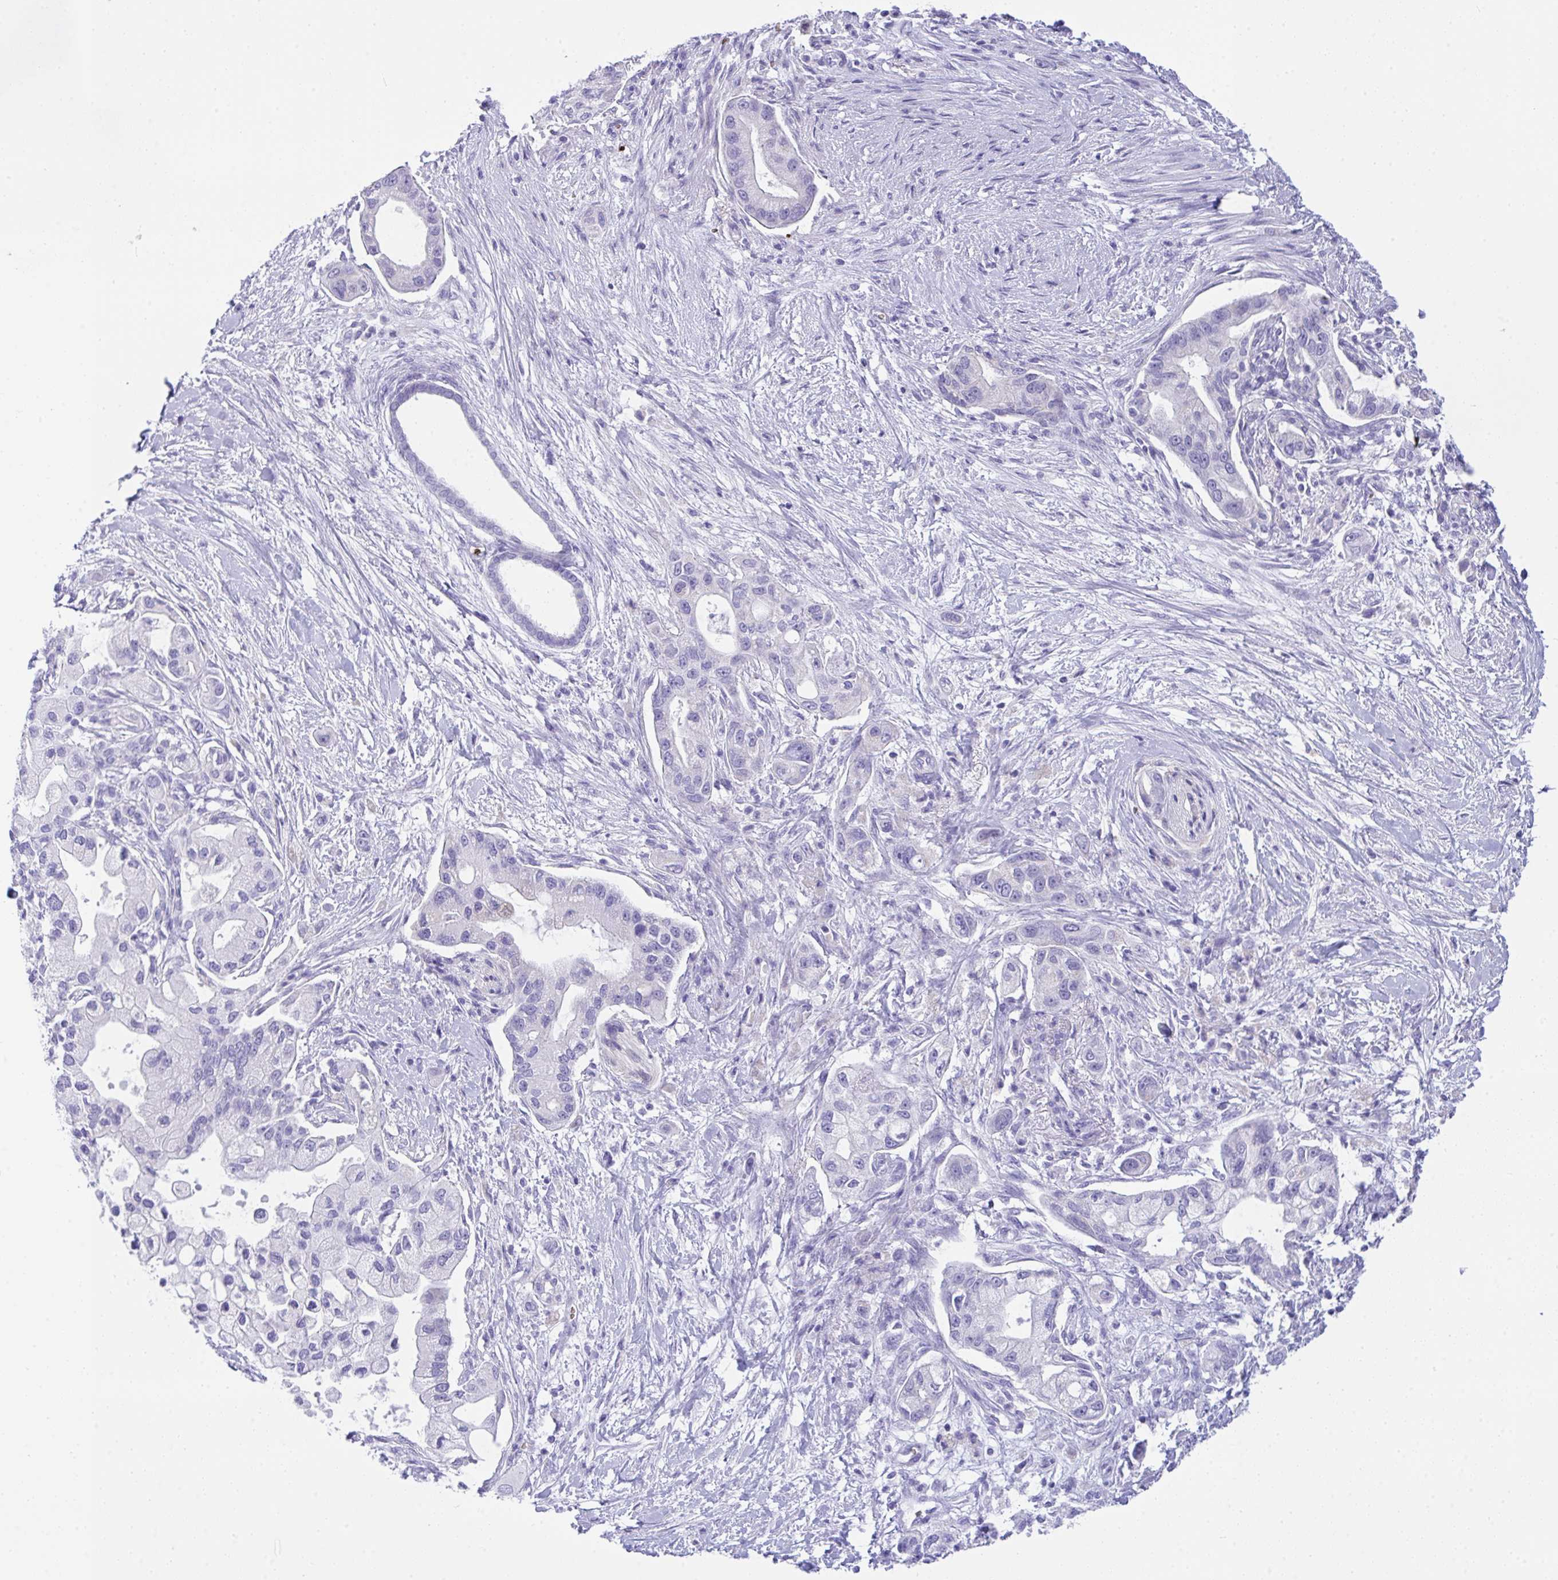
{"staining": {"intensity": "negative", "quantity": "none", "location": "none"}, "tissue": "pancreatic cancer", "cell_type": "Tumor cells", "image_type": "cancer", "snomed": [{"axis": "morphology", "description": "Adenocarcinoma, NOS"}, {"axis": "topography", "description": "Pancreas"}], "caption": "Human adenocarcinoma (pancreatic) stained for a protein using immunohistochemistry (IHC) displays no positivity in tumor cells.", "gene": "ANK1", "patient": {"sex": "male", "age": 57}}